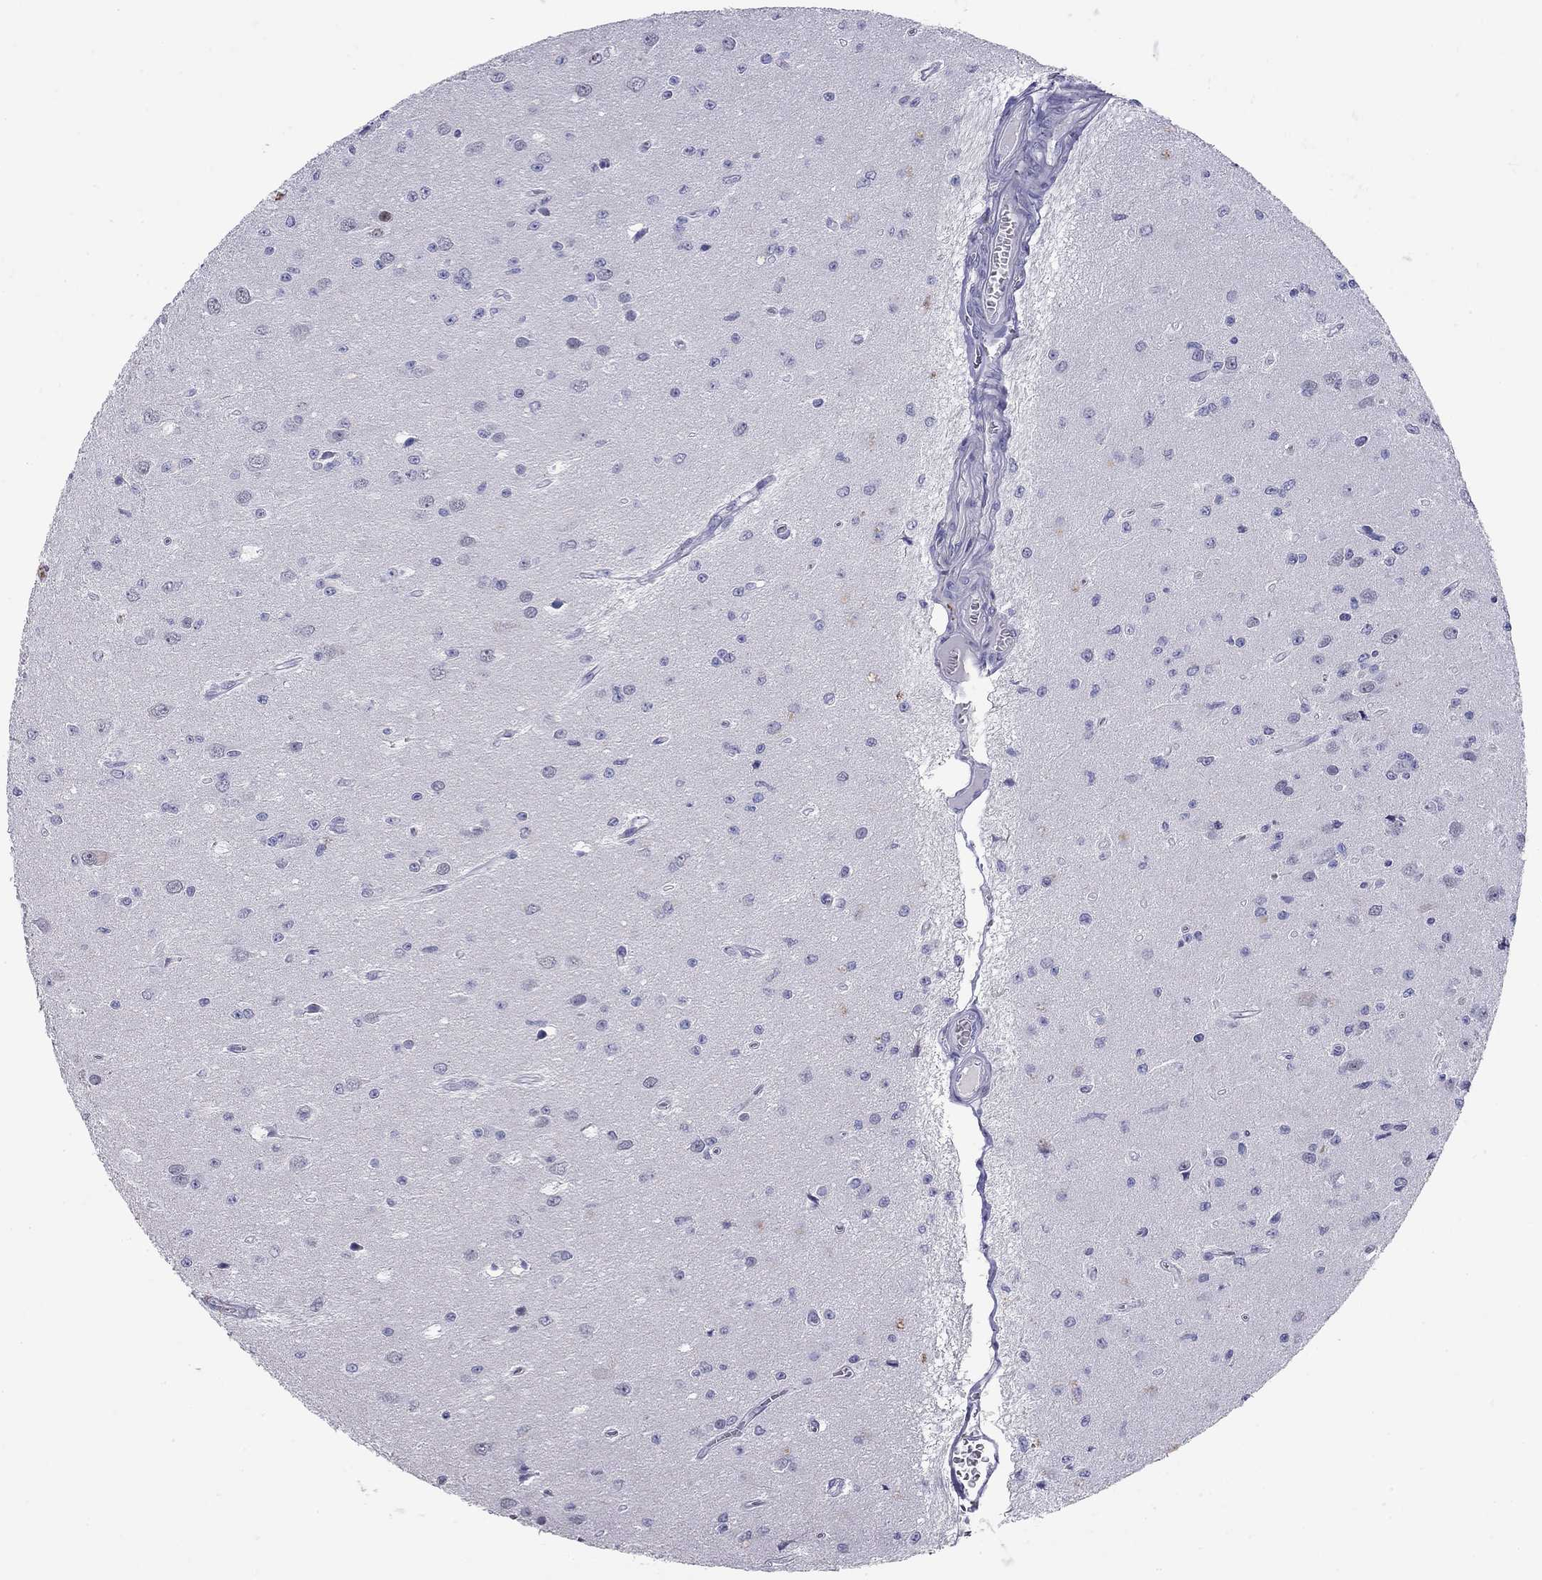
{"staining": {"intensity": "negative", "quantity": "none", "location": "none"}, "tissue": "glioma", "cell_type": "Tumor cells", "image_type": "cancer", "snomed": [{"axis": "morphology", "description": "Glioma, malignant, Low grade"}, {"axis": "topography", "description": "Brain"}], "caption": "The photomicrograph shows no significant staining in tumor cells of glioma.", "gene": "C8orf88", "patient": {"sex": "female", "age": 45}}